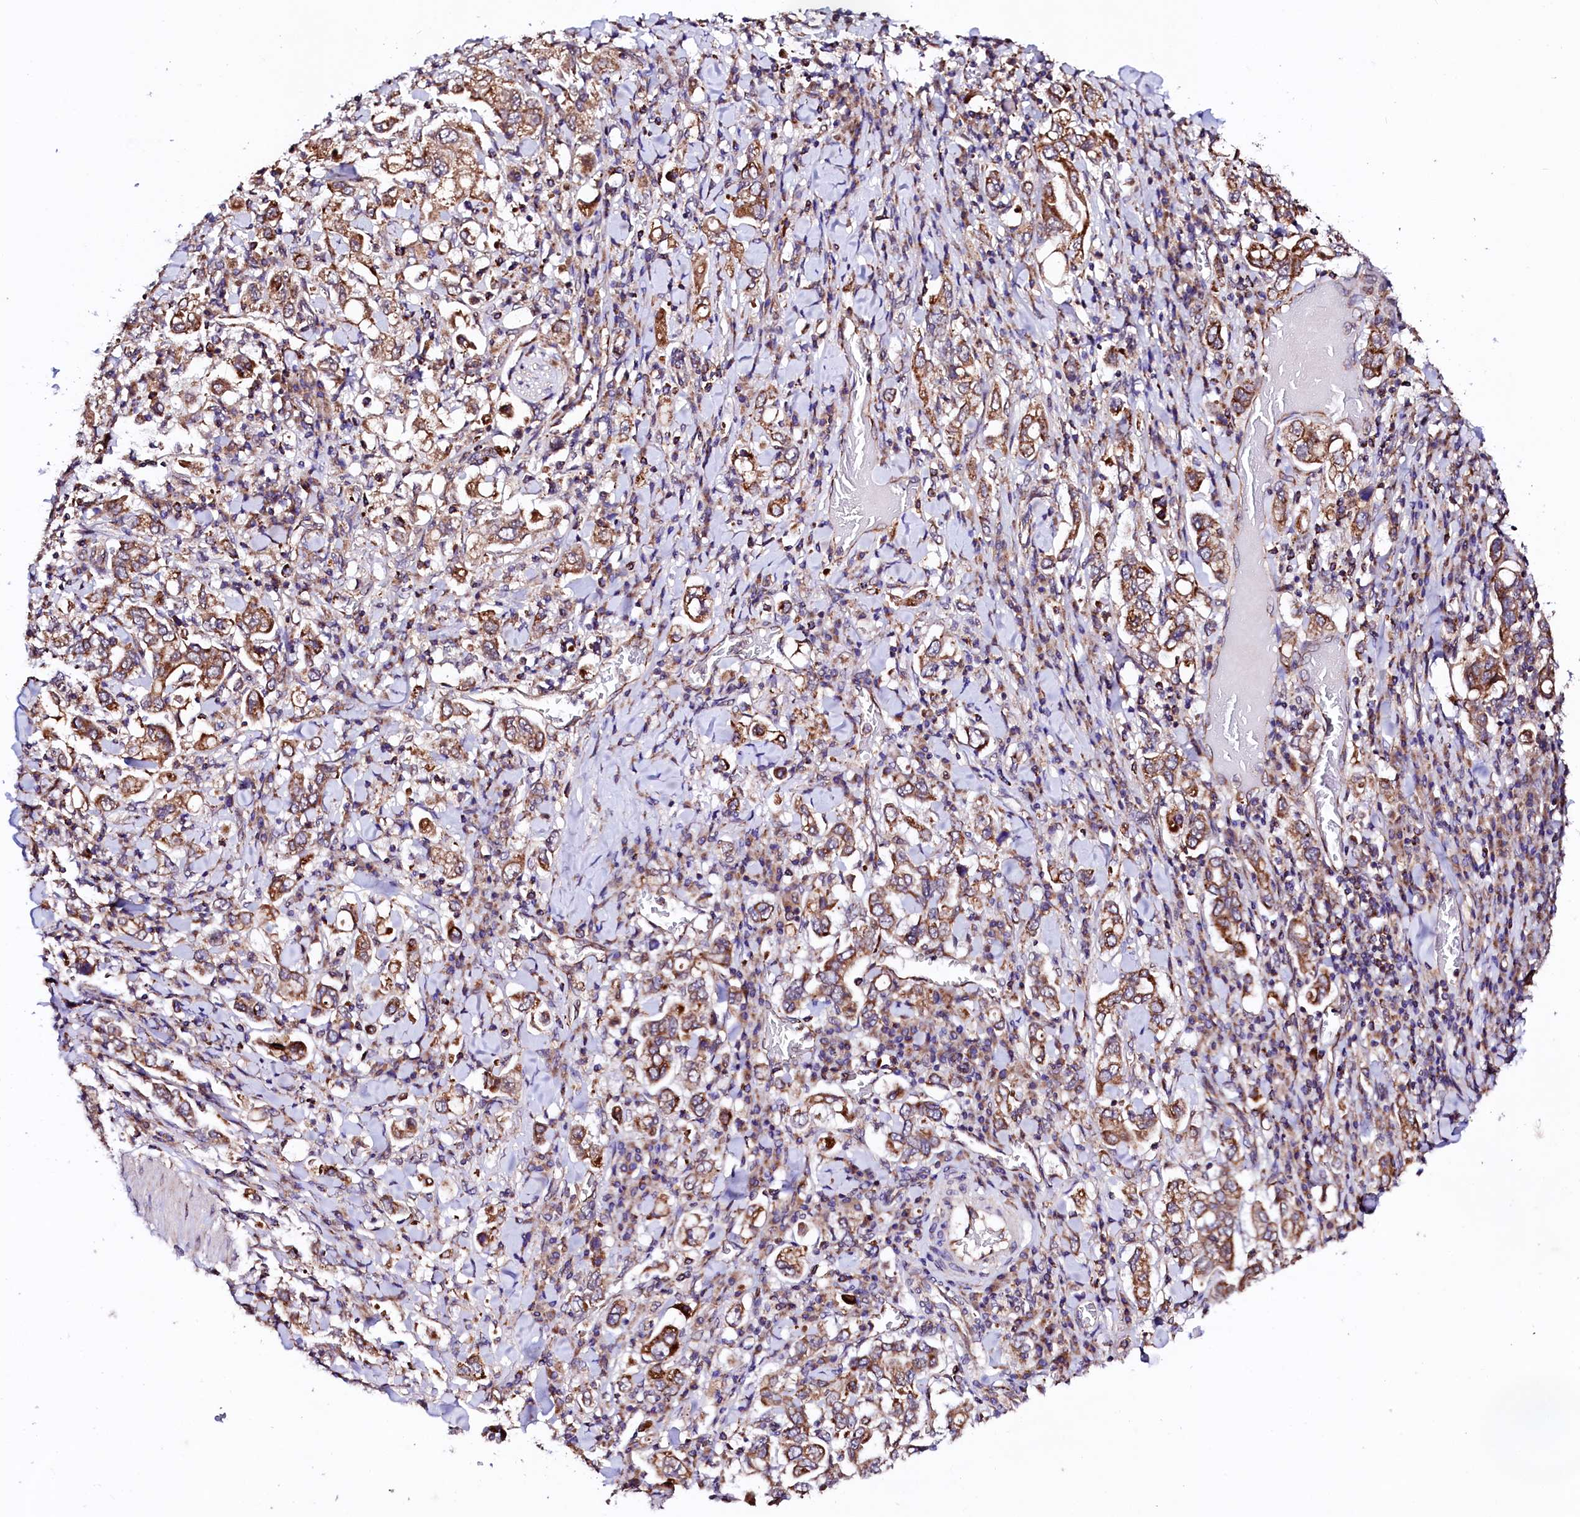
{"staining": {"intensity": "moderate", "quantity": ">75%", "location": "cytoplasmic/membranous"}, "tissue": "stomach cancer", "cell_type": "Tumor cells", "image_type": "cancer", "snomed": [{"axis": "morphology", "description": "Adenocarcinoma, NOS"}, {"axis": "topography", "description": "Stomach, upper"}], "caption": "Immunohistochemistry (IHC) staining of stomach cancer, which exhibits medium levels of moderate cytoplasmic/membranous positivity in approximately >75% of tumor cells indicating moderate cytoplasmic/membranous protein positivity. The staining was performed using DAB (3,3'-diaminobenzidine) (brown) for protein detection and nuclei were counterstained in hematoxylin (blue).", "gene": "UBE3C", "patient": {"sex": "male", "age": 62}}